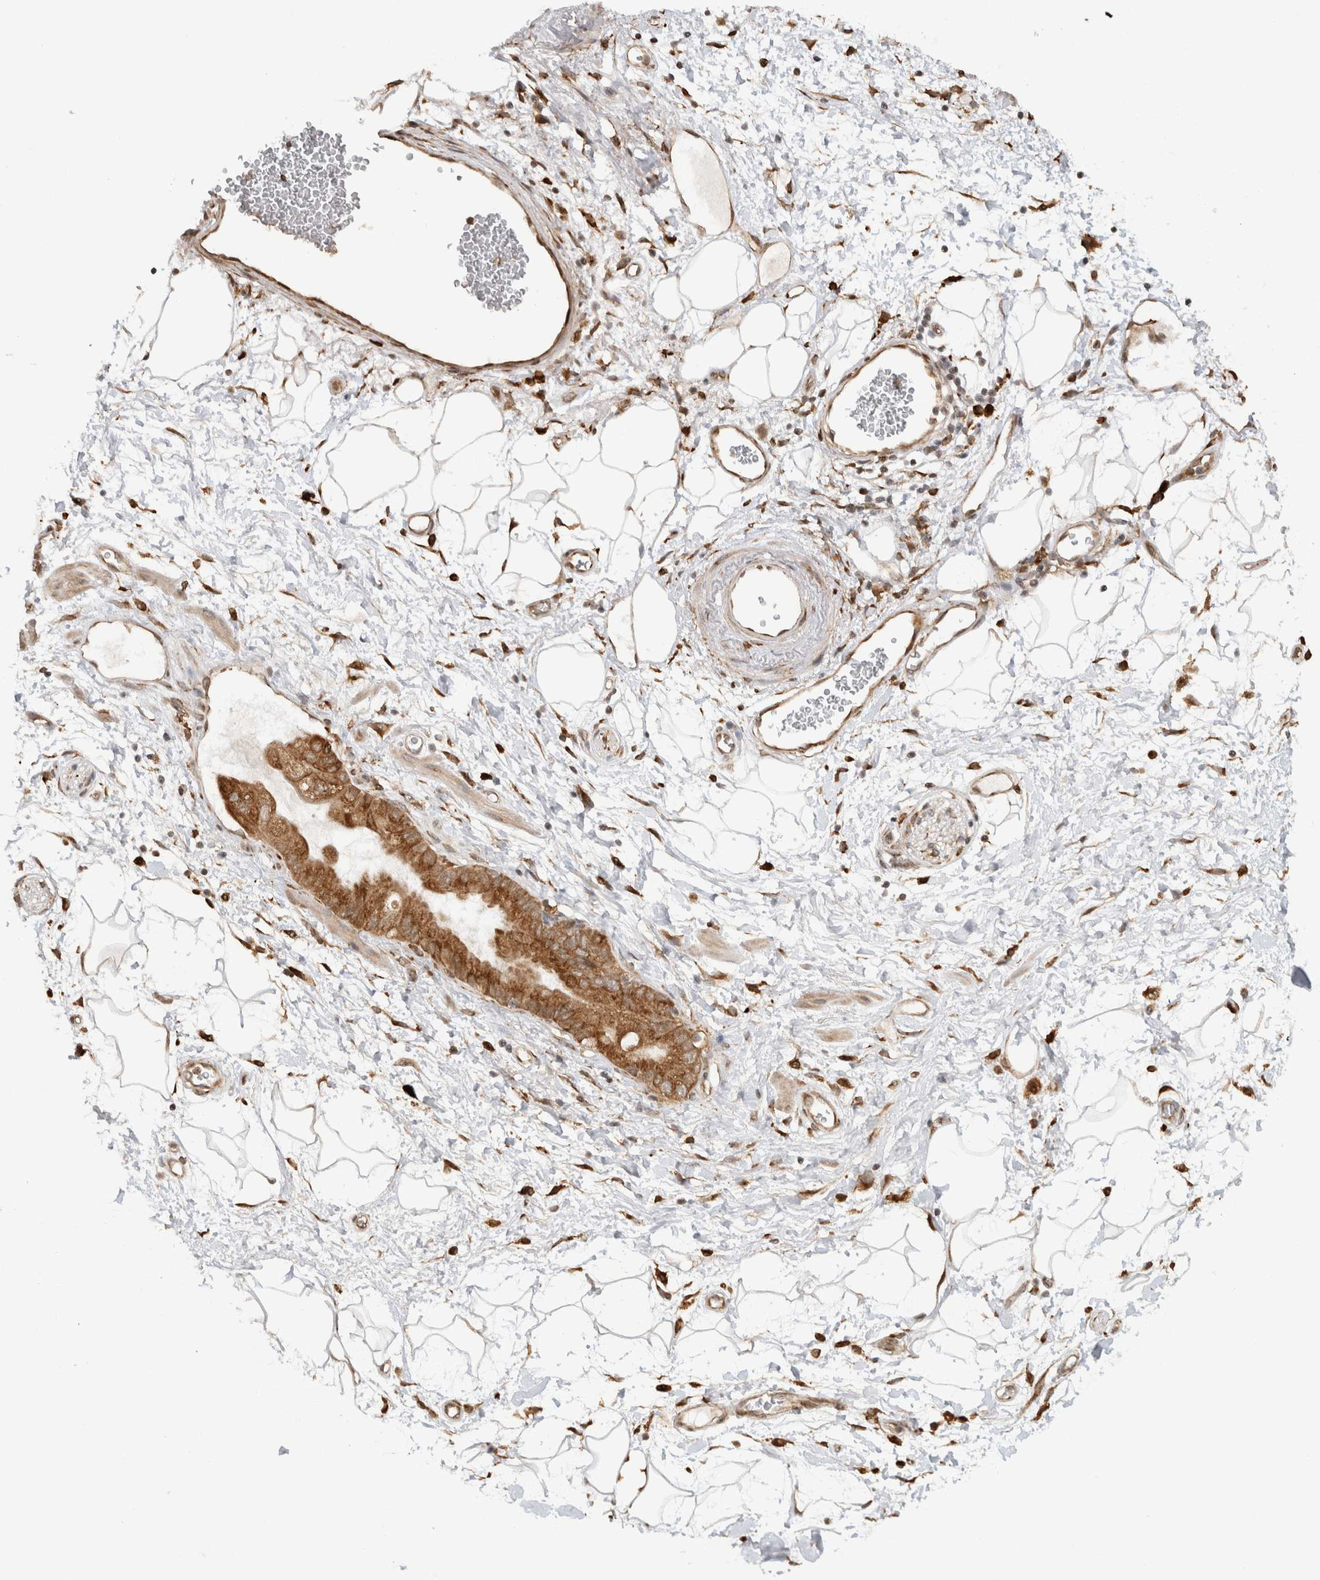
{"staining": {"intensity": "strong", "quantity": ">75%", "location": "cytoplasmic/membranous"}, "tissue": "adipose tissue", "cell_type": "Adipocytes", "image_type": "normal", "snomed": [{"axis": "morphology", "description": "Normal tissue, NOS"}, {"axis": "morphology", "description": "Adenocarcinoma, NOS"}, {"axis": "topography", "description": "Duodenum"}, {"axis": "topography", "description": "Peripheral nerve tissue"}], "caption": "Immunohistochemistry (IHC) photomicrograph of normal human adipose tissue stained for a protein (brown), which shows high levels of strong cytoplasmic/membranous expression in about >75% of adipocytes.", "gene": "MS4A7", "patient": {"sex": "female", "age": 60}}